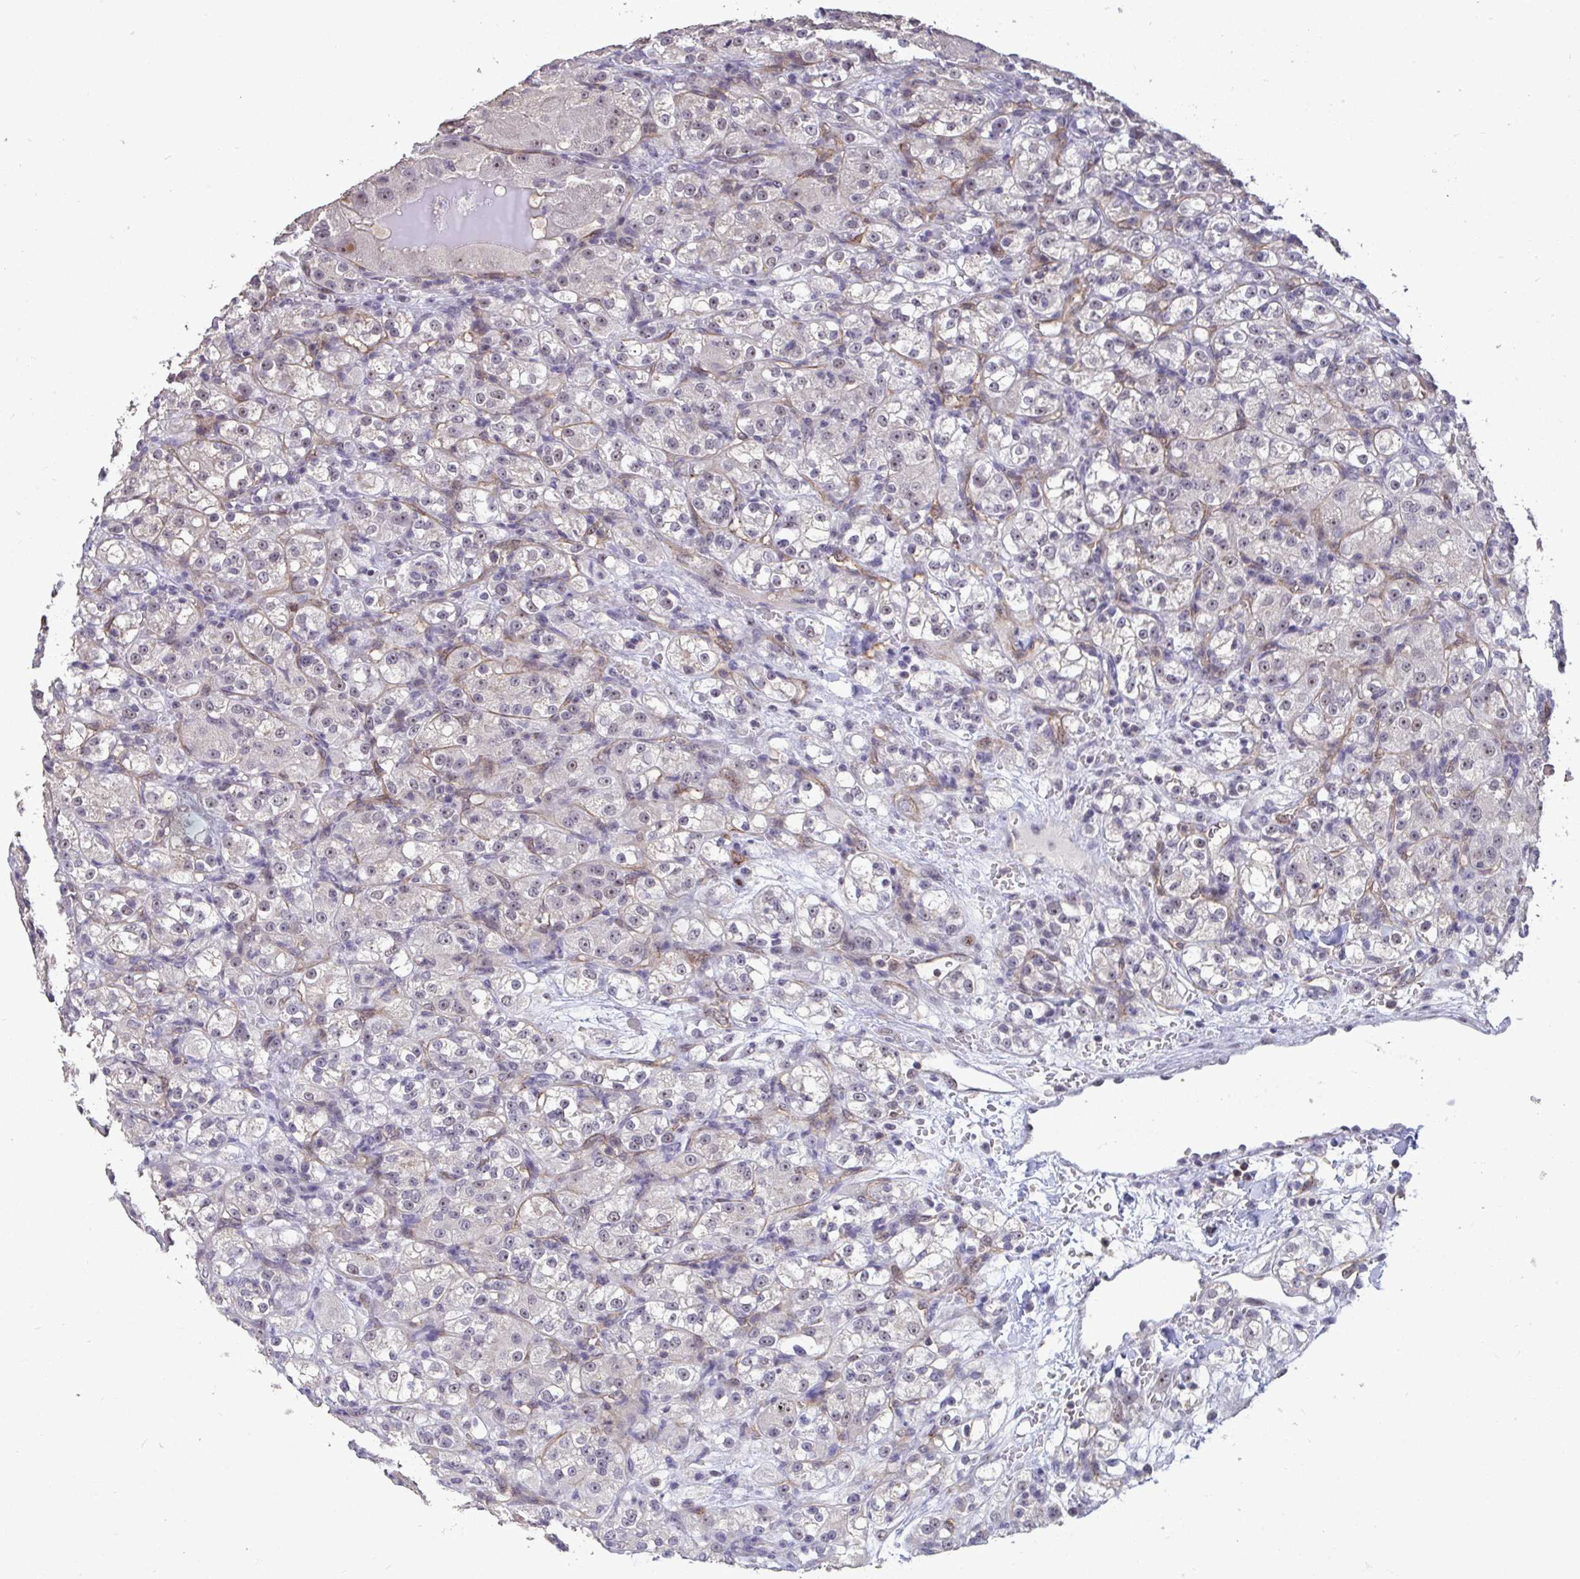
{"staining": {"intensity": "weak", "quantity": "<25%", "location": "nuclear"}, "tissue": "renal cancer", "cell_type": "Tumor cells", "image_type": "cancer", "snomed": [{"axis": "morphology", "description": "Normal tissue, NOS"}, {"axis": "morphology", "description": "Adenocarcinoma, NOS"}, {"axis": "topography", "description": "Kidney"}], "caption": "Immunohistochemistry (IHC) of renal adenocarcinoma reveals no positivity in tumor cells.", "gene": "SENP3", "patient": {"sex": "male", "age": 61}}